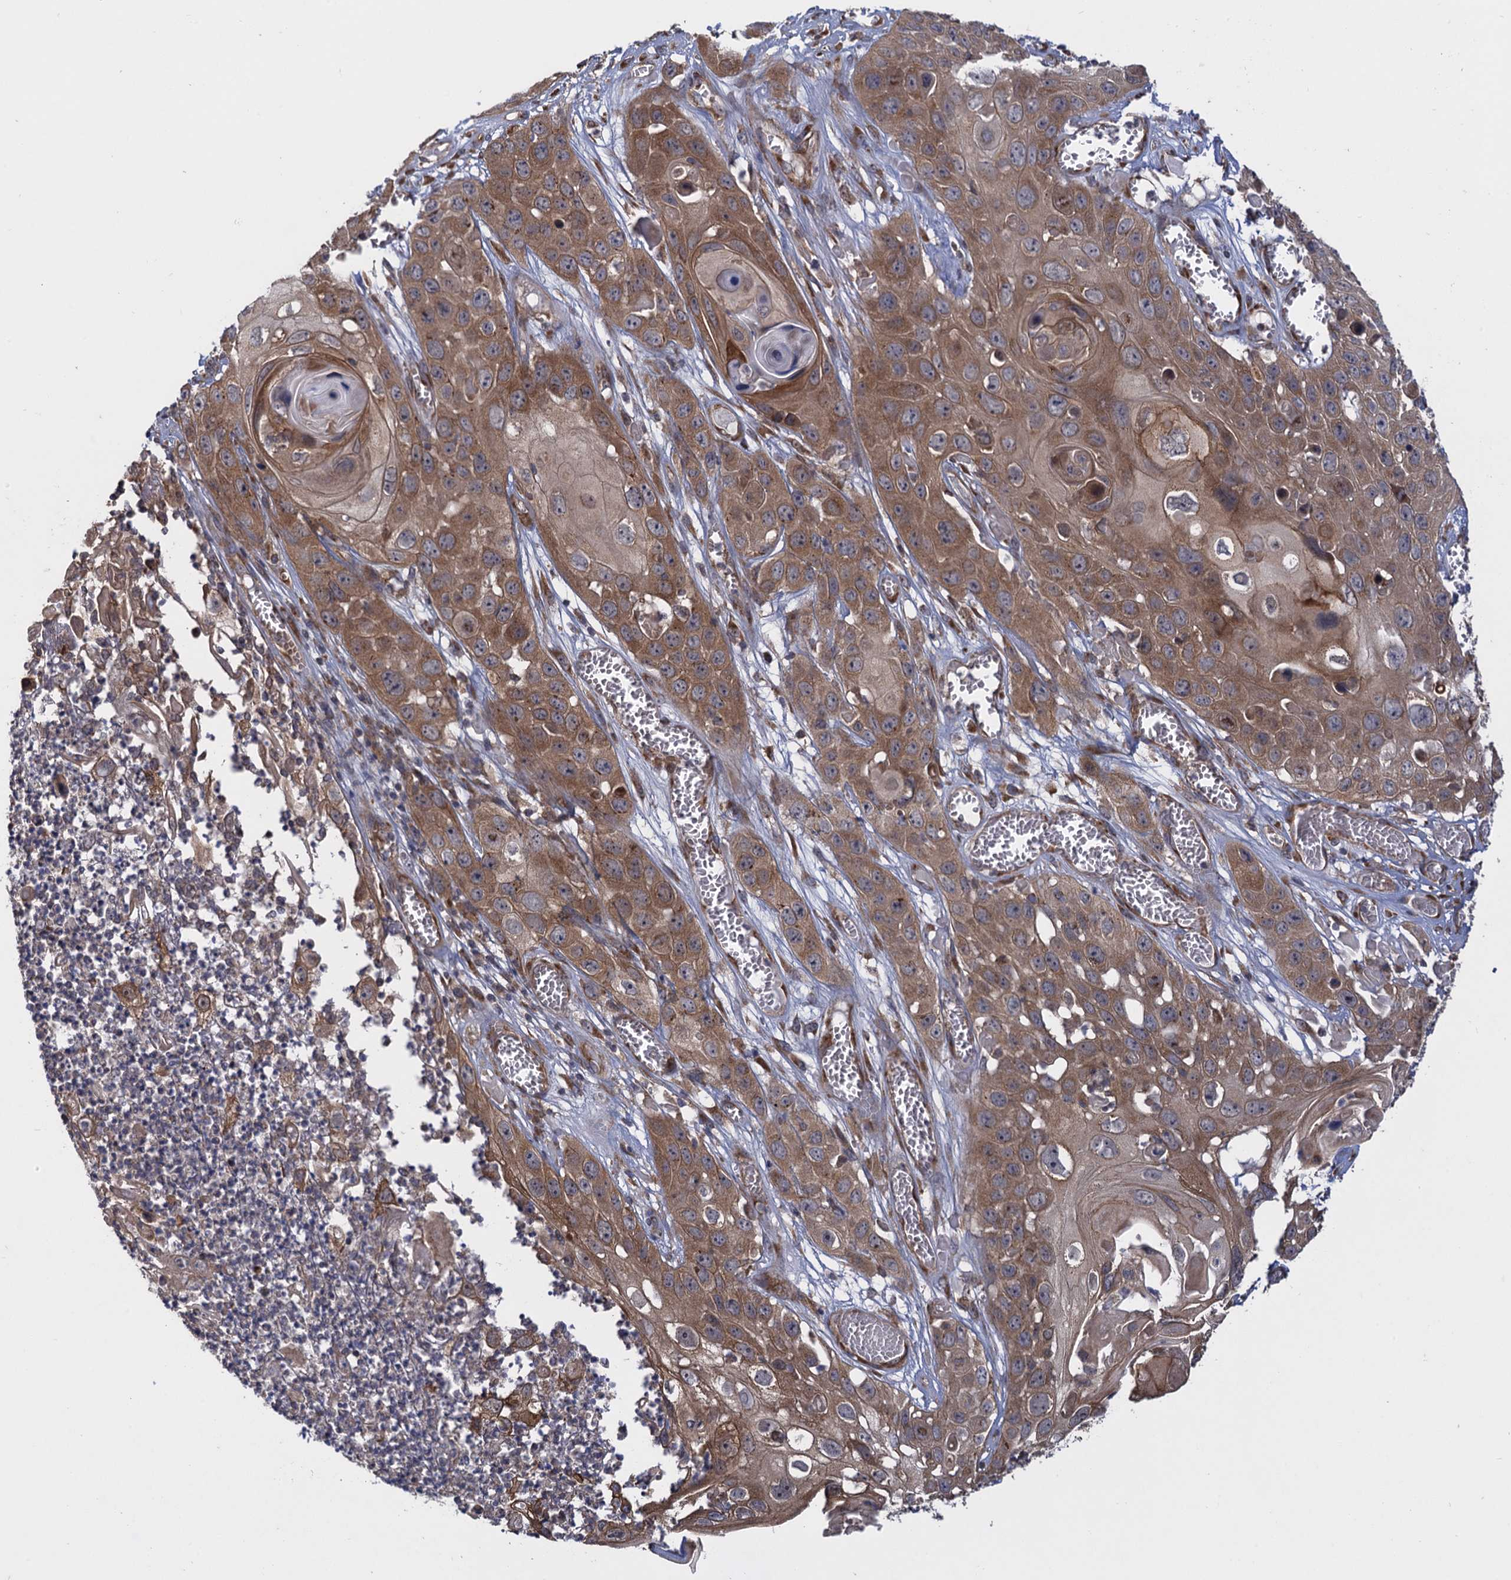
{"staining": {"intensity": "moderate", "quantity": ">75%", "location": "cytoplasmic/membranous"}, "tissue": "skin cancer", "cell_type": "Tumor cells", "image_type": "cancer", "snomed": [{"axis": "morphology", "description": "Squamous cell carcinoma, NOS"}, {"axis": "topography", "description": "Skin"}], "caption": "Approximately >75% of tumor cells in human skin cancer (squamous cell carcinoma) demonstrate moderate cytoplasmic/membranous protein positivity as visualized by brown immunohistochemical staining.", "gene": "HAUS1", "patient": {"sex": "male", "age": 55}}